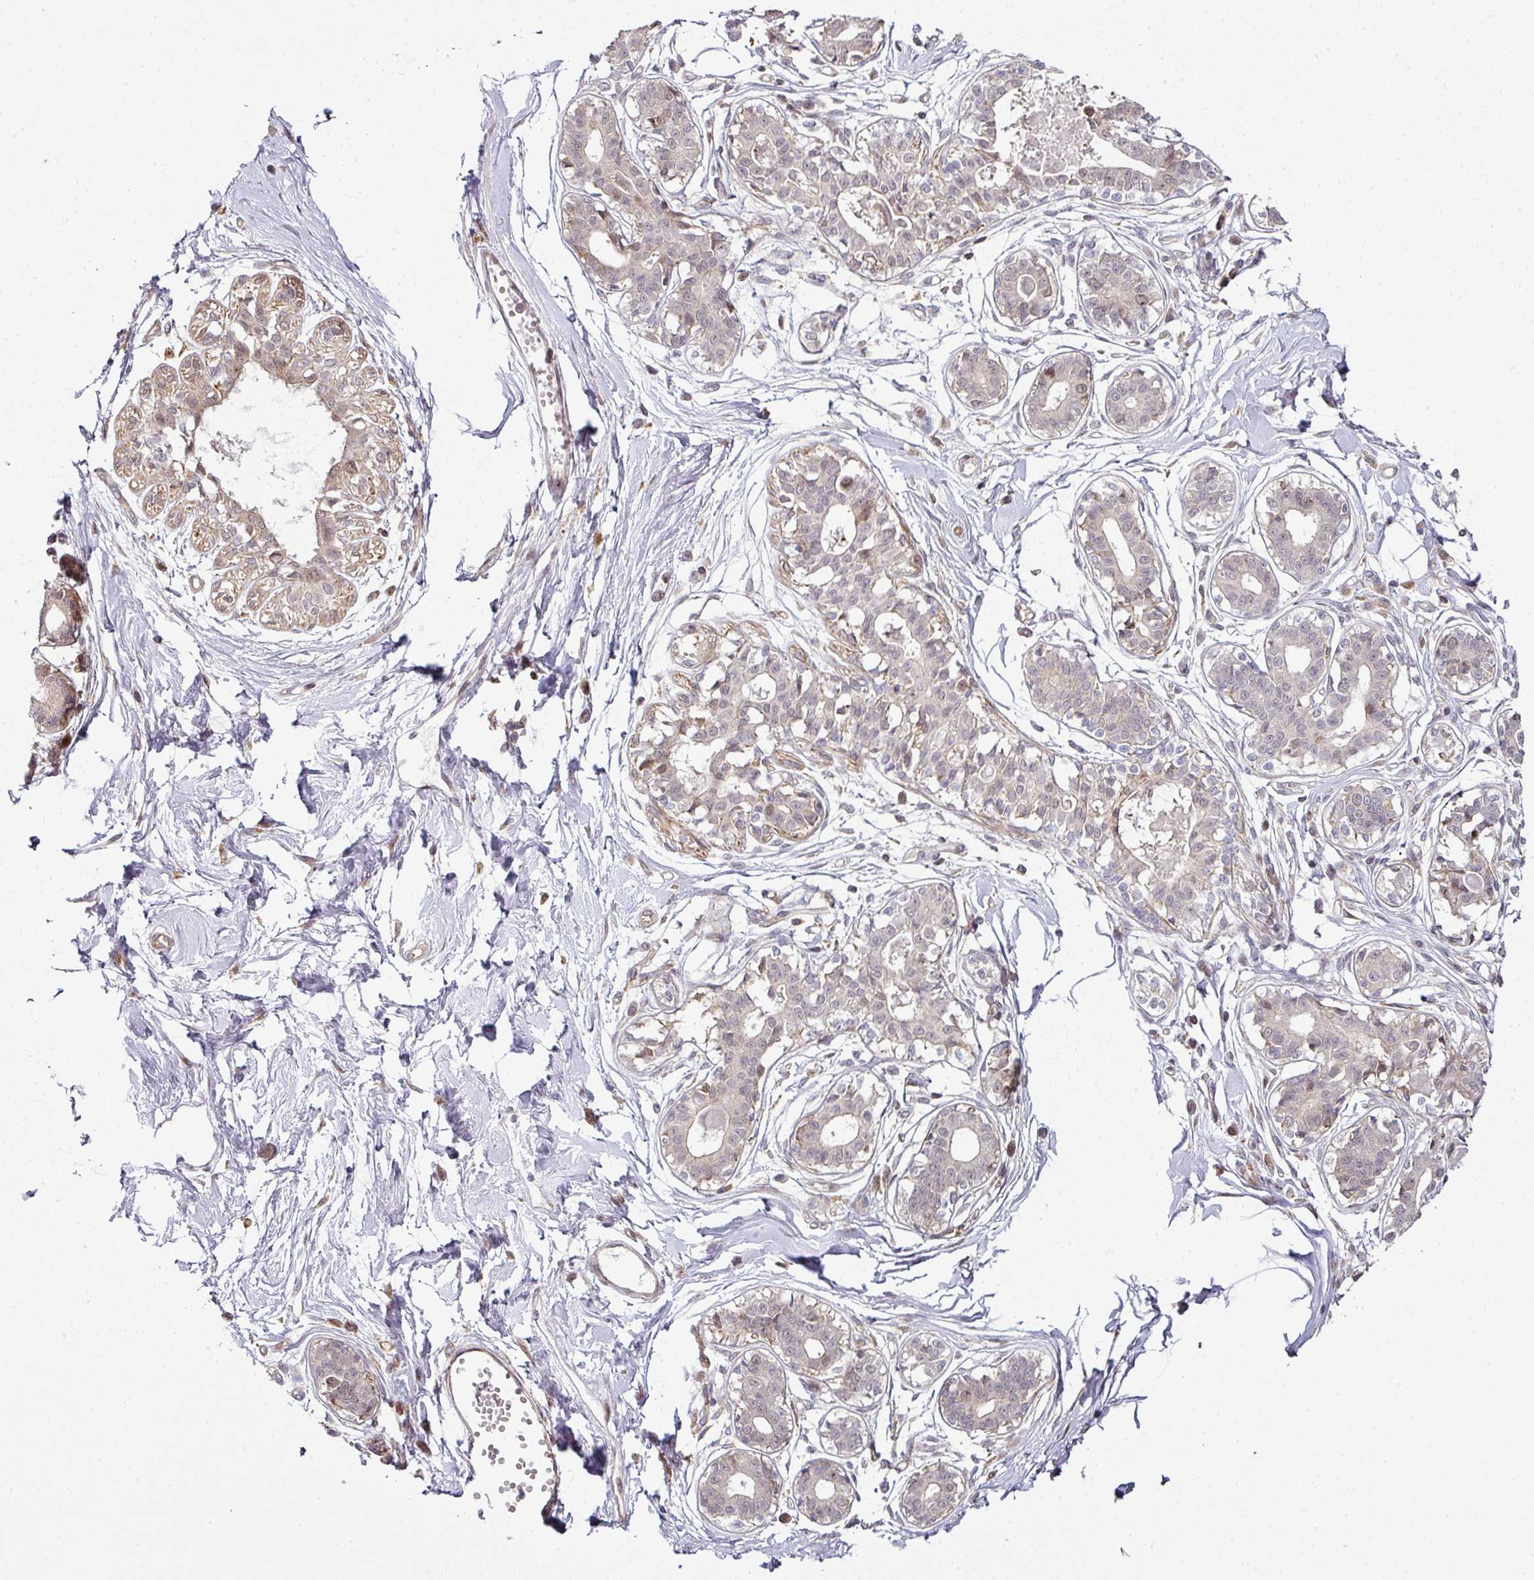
{"staining": {"intensity": "negative", "quantity": "none", "location": "none"}, "tissue": "breast", "cell_type": "Adipocytes", "image_type": "normal", "snomed": [{"axis": "morphology", "description": "Normal tissue, NOS"}, {"axis": "topography", "description": "Breast"}], "caption": "This is a image of immunohistochemistry (IHC) staining of normal breast, which shows no positivity in adipocytes.", "gene": "ATAT1", "patient": {"sex": "female", "age": 45}}